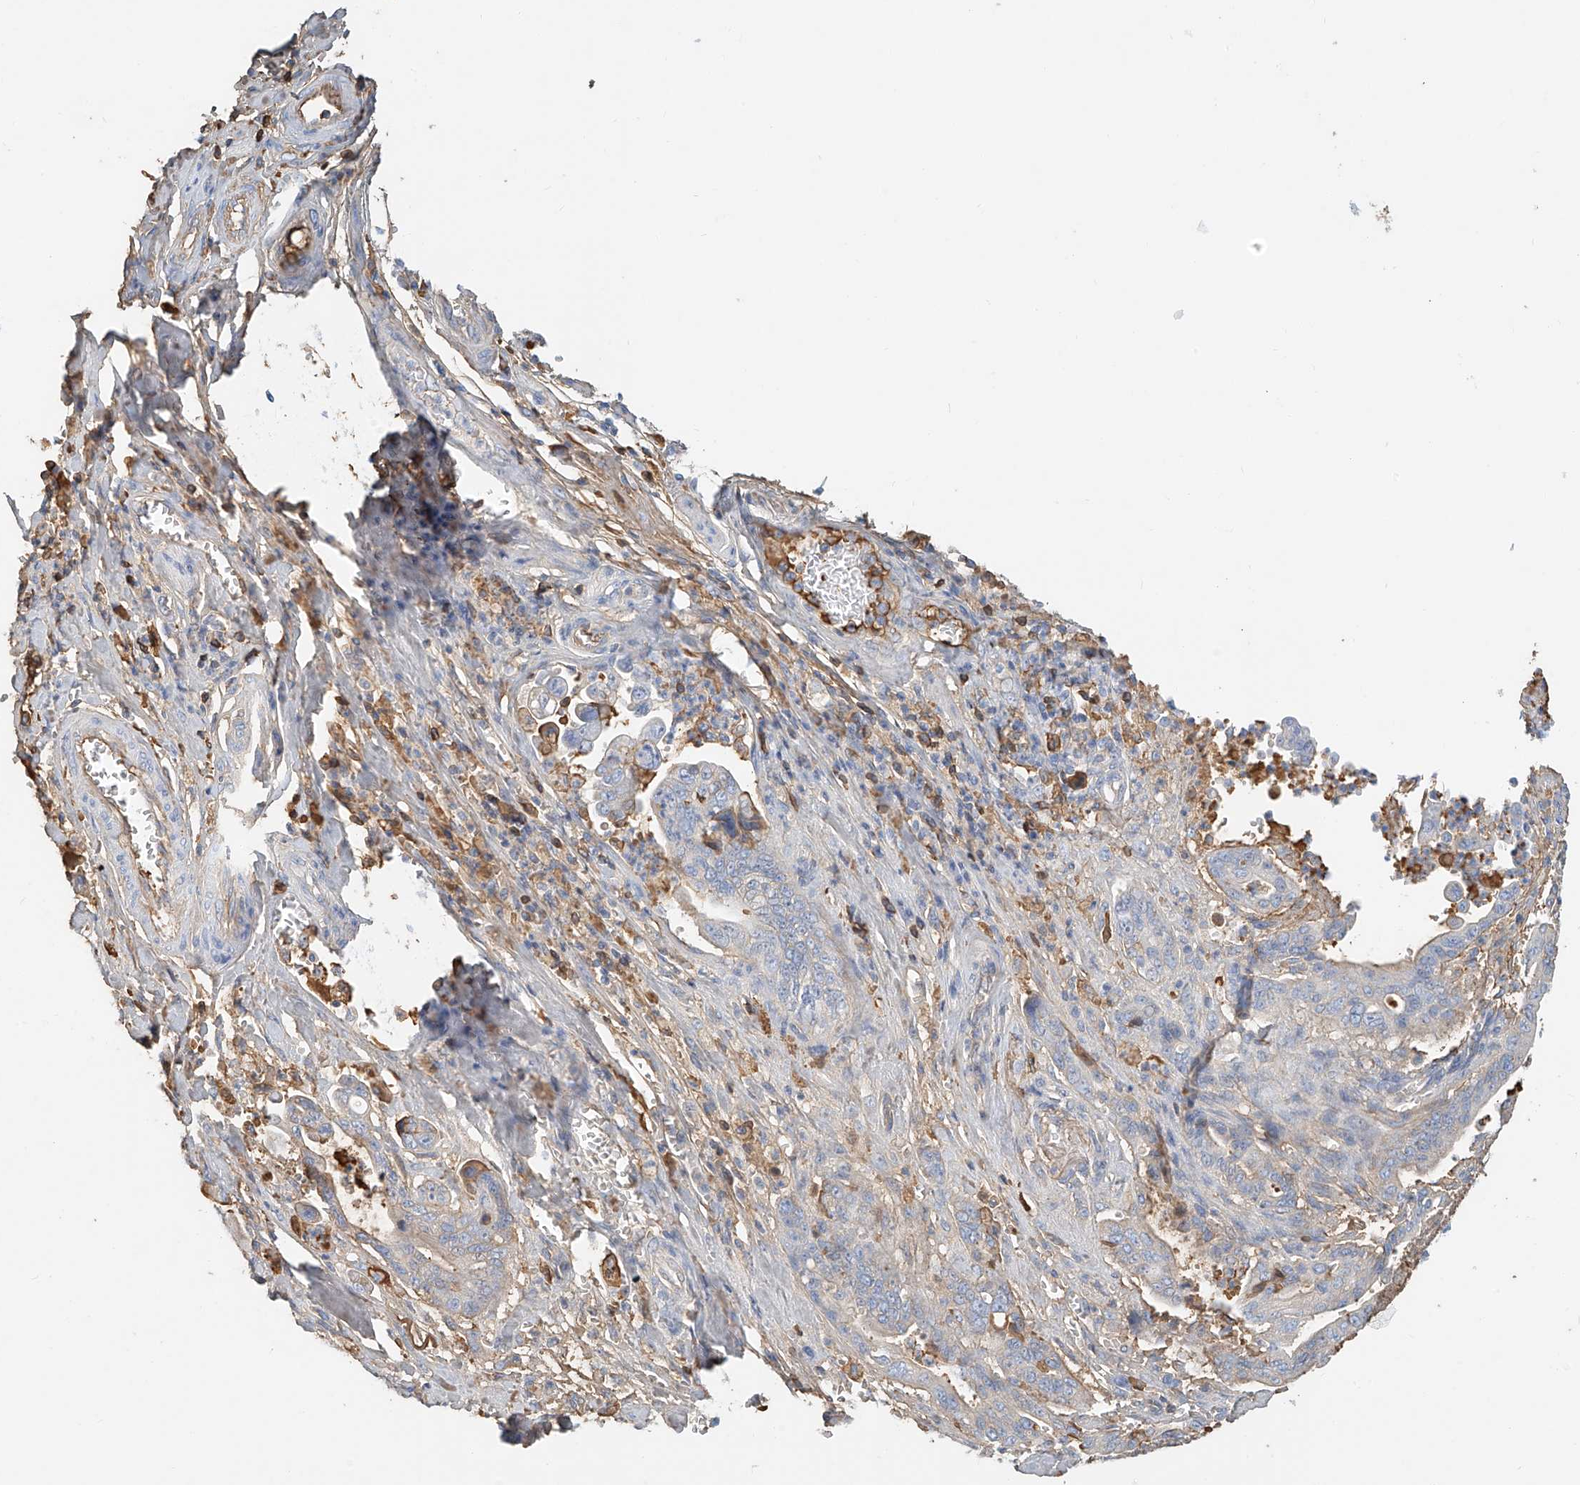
{"staining": {"intensity": "negative", "quantity": "none", "location": "none"}, "tissue": "pancreatic cancer", "cell_type": "Tumor cells", "image_type": "cancer", "snomed": [{"axis": "morphology", "description": "Adenocarcinoma, NOS"}, {"axis": "topography", "description": "Pancreas"}], "caption": "Pancreatic cancer was stained to show a protein in brown. There is no significant staining in tumor cells. (DAB (3,3'-diaminobenzidine) immunohistochemistry with hematoxylin counter stain).", "gene": "ZFP30", "patient": {"sex": "male", "age": 70}}